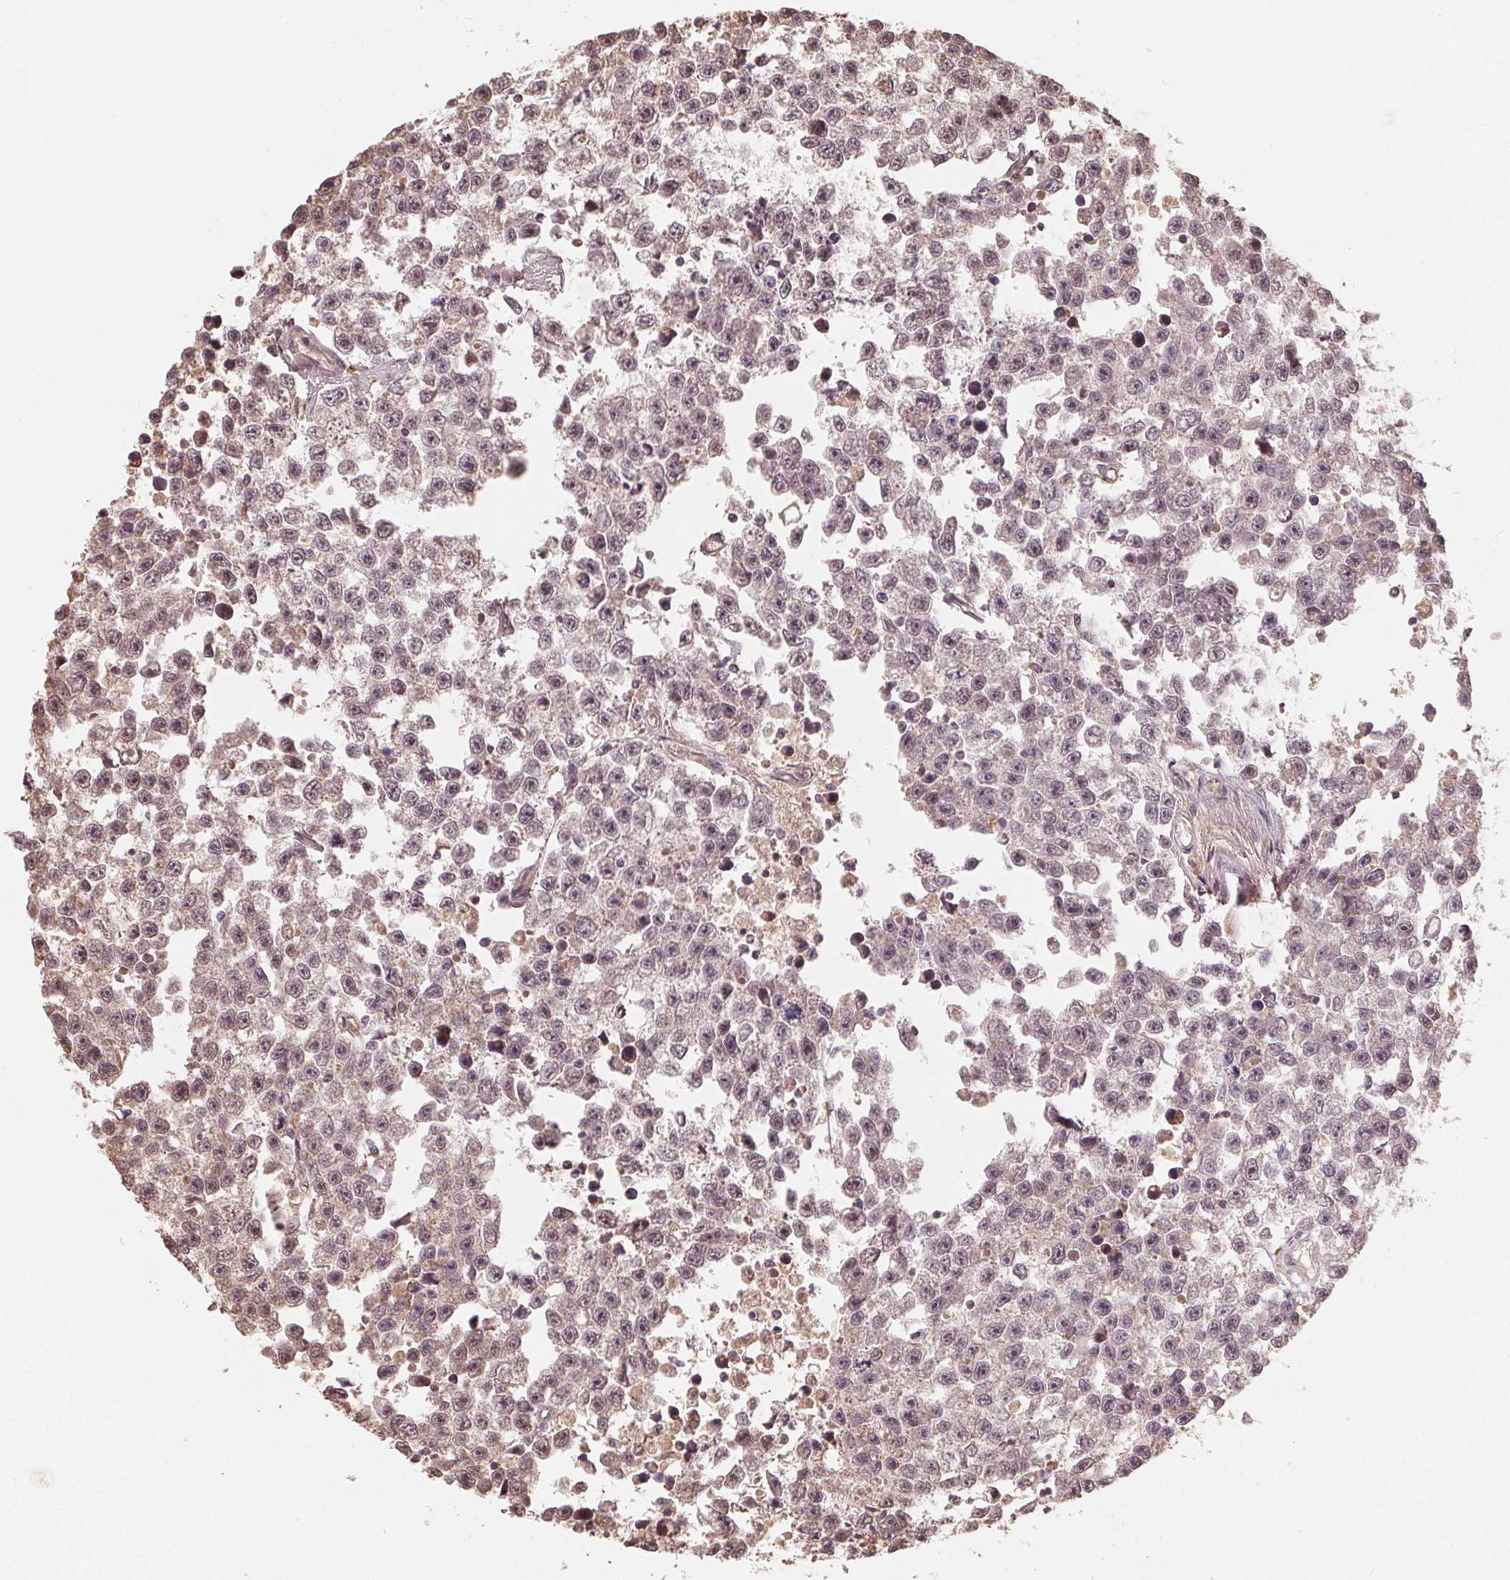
{"staining": {"intensity": "weak", "quantity": "<25%", "location": "cytoplasmic/membranous"}, "tissue": "testis cancer", "cell_type": "Tumor cells", "image_type": "cancer", "snomed": [{"axis": "morphology", "description": "Seminoma, NOS"}, {"axis": "topography", "description": "Testis"}], "caption": "The histopathology image exhibits no staining of tumor cells in seminoma (testis).", "gene": "WBP2", "patient": {"sex": "male", "age": 26}}